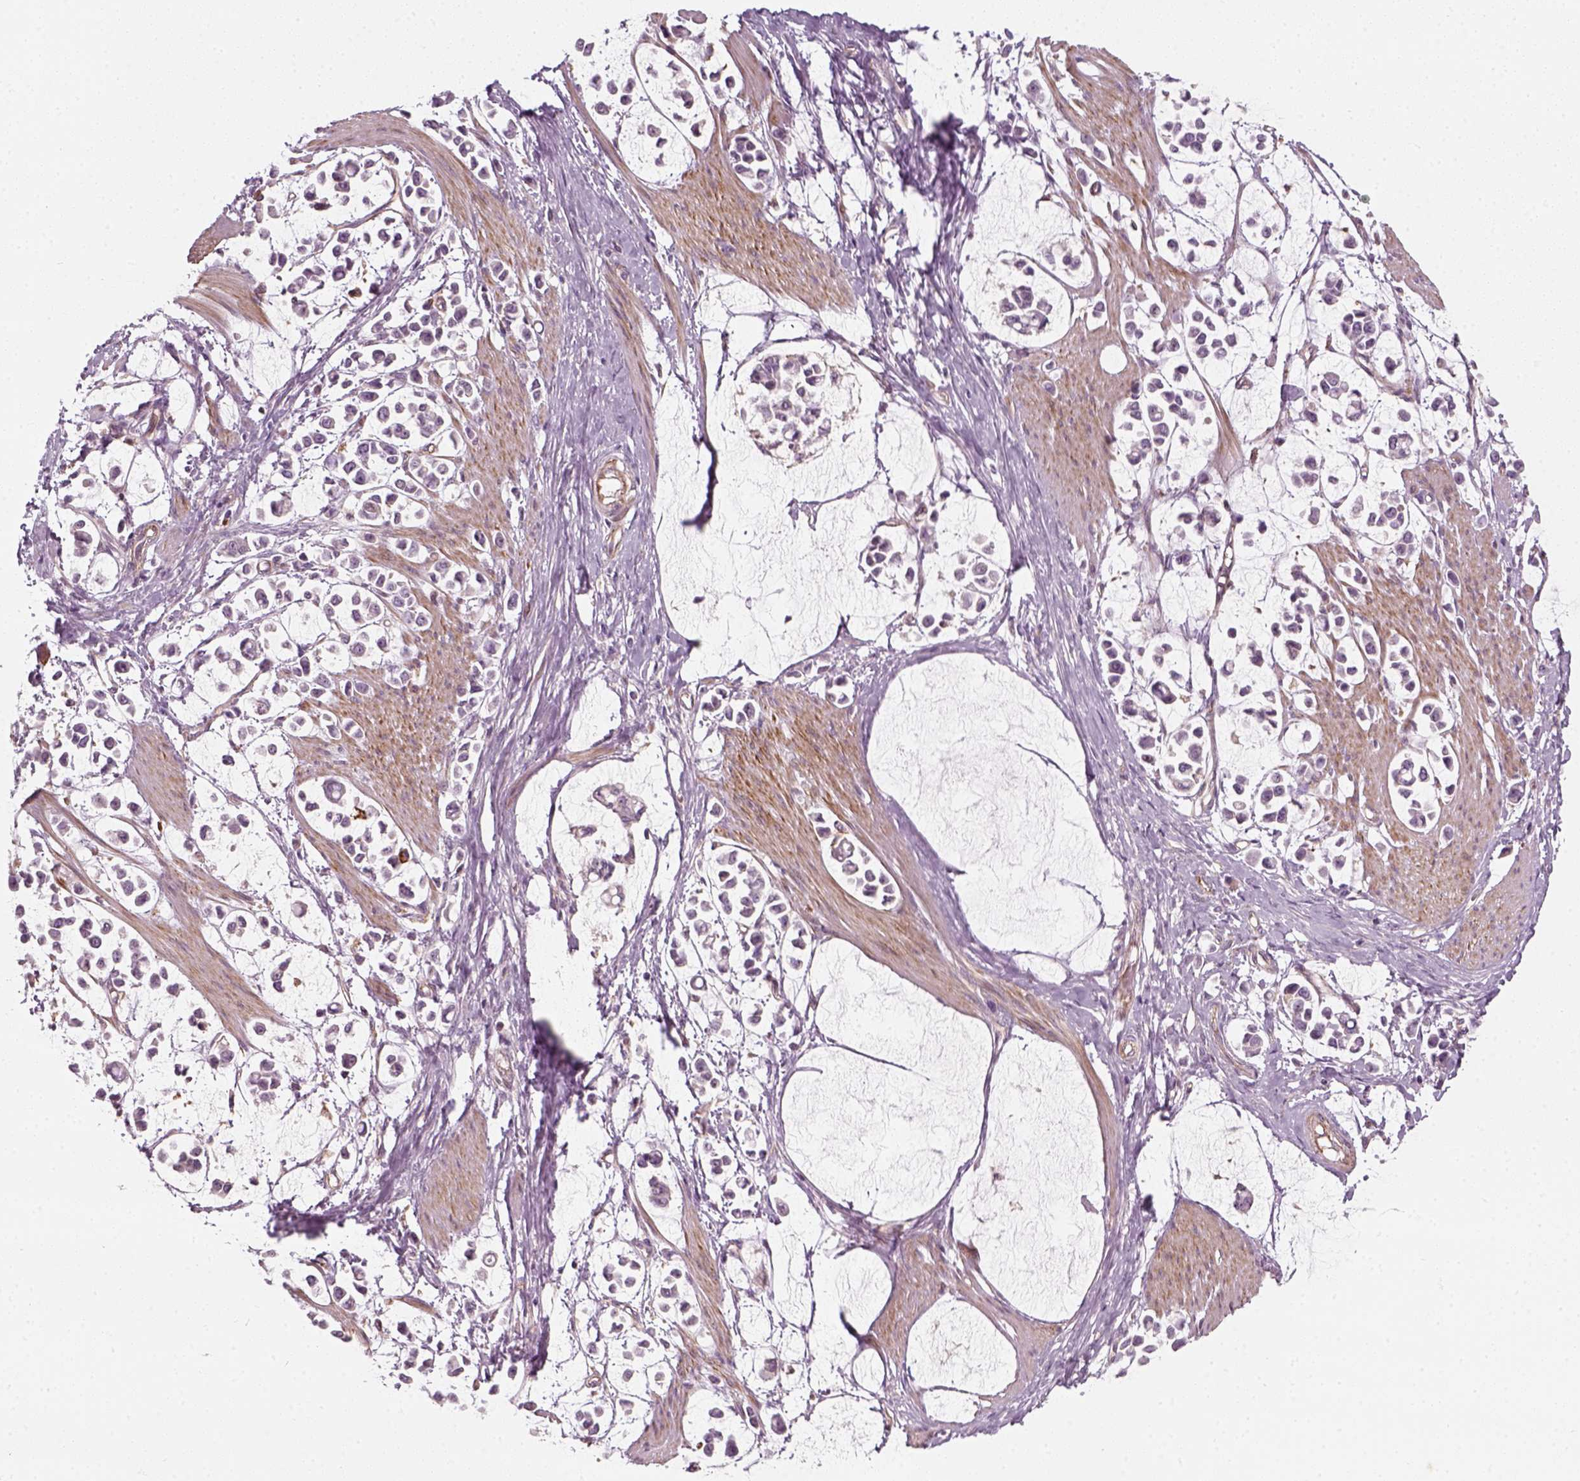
{"staining": {"intensity": "negative", "quantity": "none", "location": "none"}, "tissue": "stomach cancer", "cell_type": "Tumor cells", "image_type": "cancer", "snomed": [{"axis": "morphology", "description": "Adenocarcinoma, NOS"}, {"axis": "topography", "description": "Stomach"}], "caption": "Immunohistochemistry (IHC) of stomach cancer (adenocarcinoma) displays no staining in tumor cells. (DAB immunohistochemistry visualized using brightfield microscopy, high magnification).", "gene": "DNASE1L1", "patient": {"sex": "male", "age": 82}}